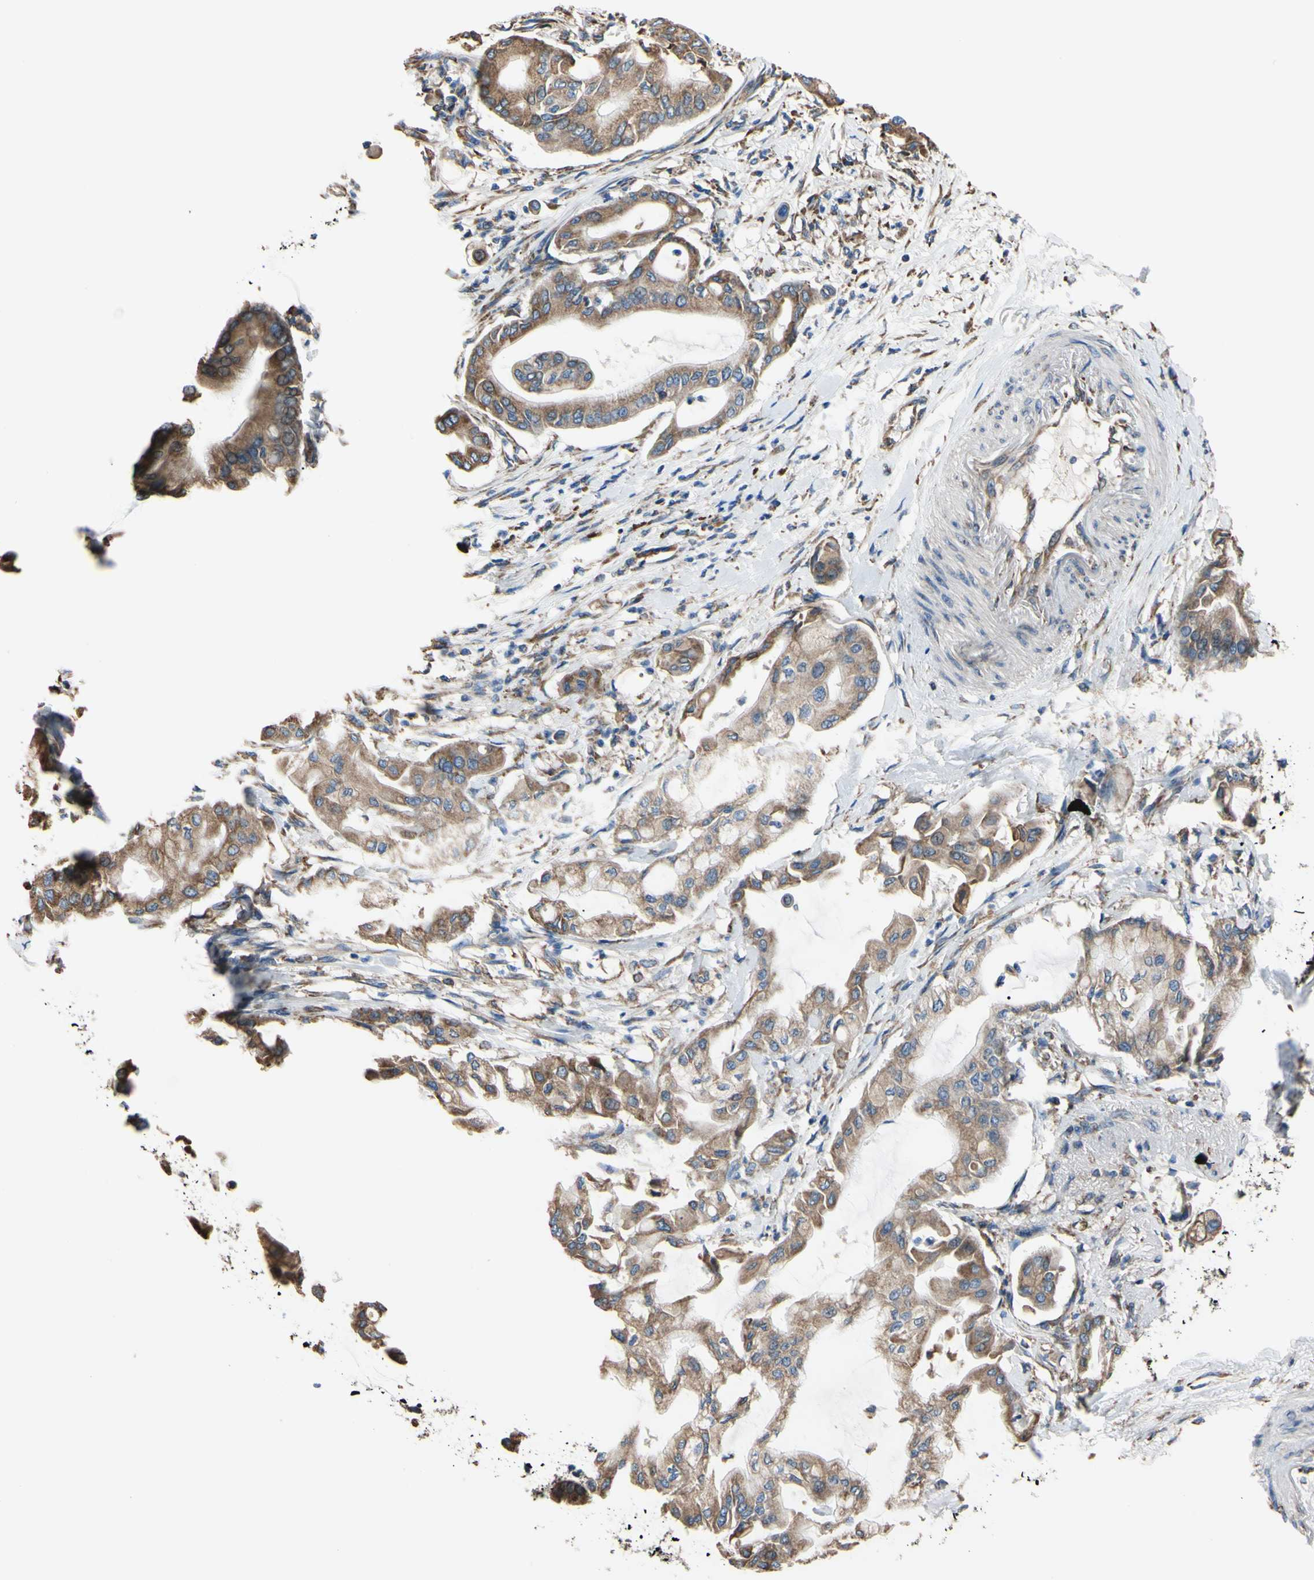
{"staining": {"intensity": "moderate", "quantity": ">75%", "location": "cytoplasmic/membranous"}, "tissue": "pancreatic cancer", "cell_type": "Tumor cells", "image_type": "cancer", "snomed": [{"axis": "morphology", "description": "Adenocarcinoma, NOS"}, {"axis": "morphology", "description": "Adenocarcinoma, metastatic, NOS"}, {"axis": "topography", "description": "Lymph node"}, {"axis": "topography", "description": "Pancreas"}, {"axis": "topography", "description": "Duodenum"}], "caption": "Protein expression analysis of human pancreatic cancer reveals moderate cytoplasmic/membranous expression in approximately >75% of tumor cells.", "gene": "BMF", "patient": {"sex": "female", "age": 64}}